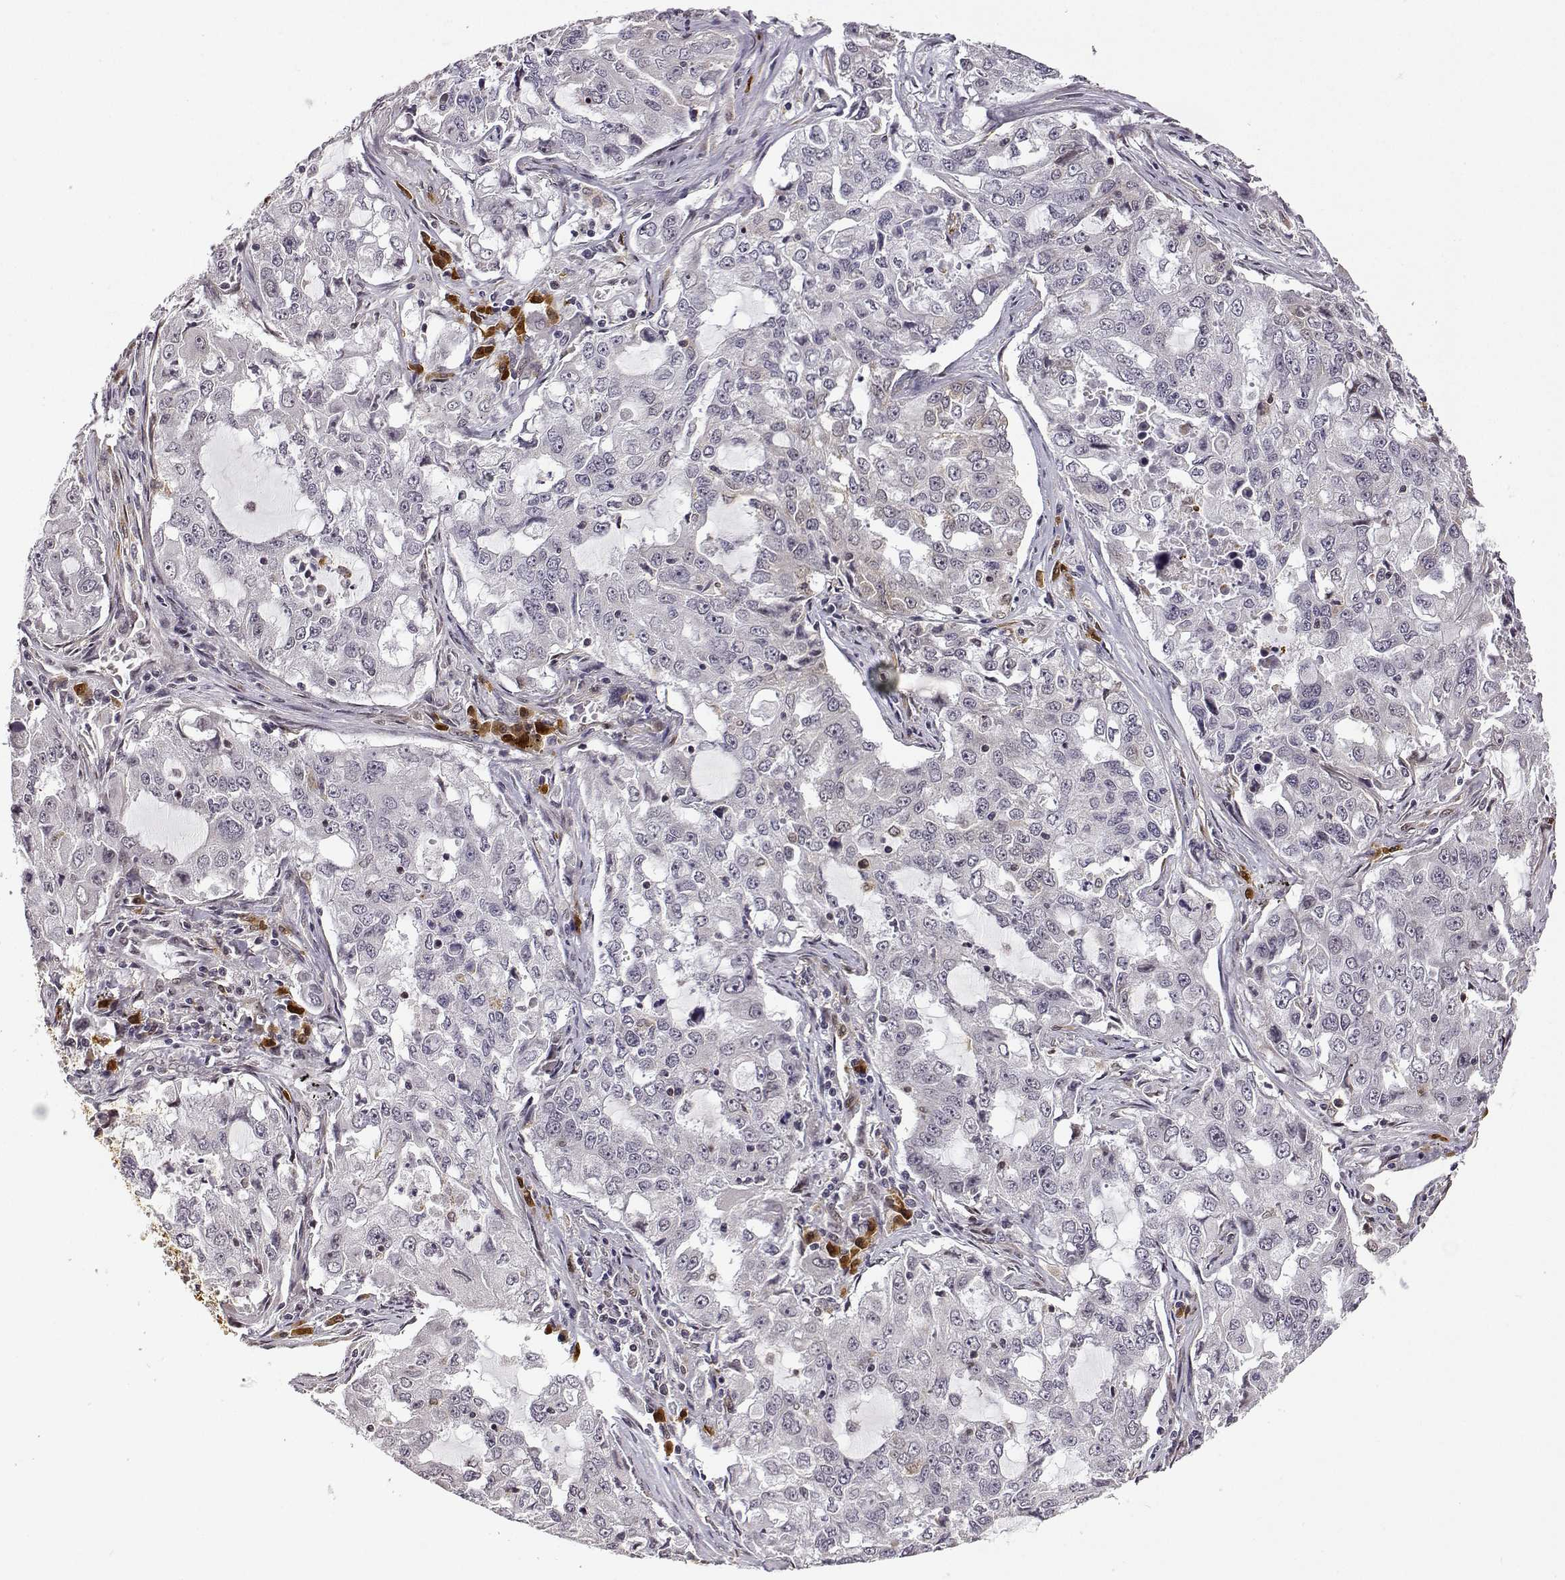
{"staining": {"intensity": "negative", "quantity": "none", "location": "none"}, "tissue": "lung cancer", "cell_type": "Tumor cells", "image_type": "cancer", "snomed": [{"axis": "morphology", "description": "Adenocarcinoma, NOS"}, {"axis": "topography", "description": "Lung"}], "caption": "IHC photomicrograph of adenocarcinoma (lung) stained for a protein (brown), which displays no staining in tumor cells. (DAB immunohistochemistry (IHC) visualized using brightfield microscopy, high magnification).", "gene": "PHGDH", "patient": {"sex": "female", "age": 61}}